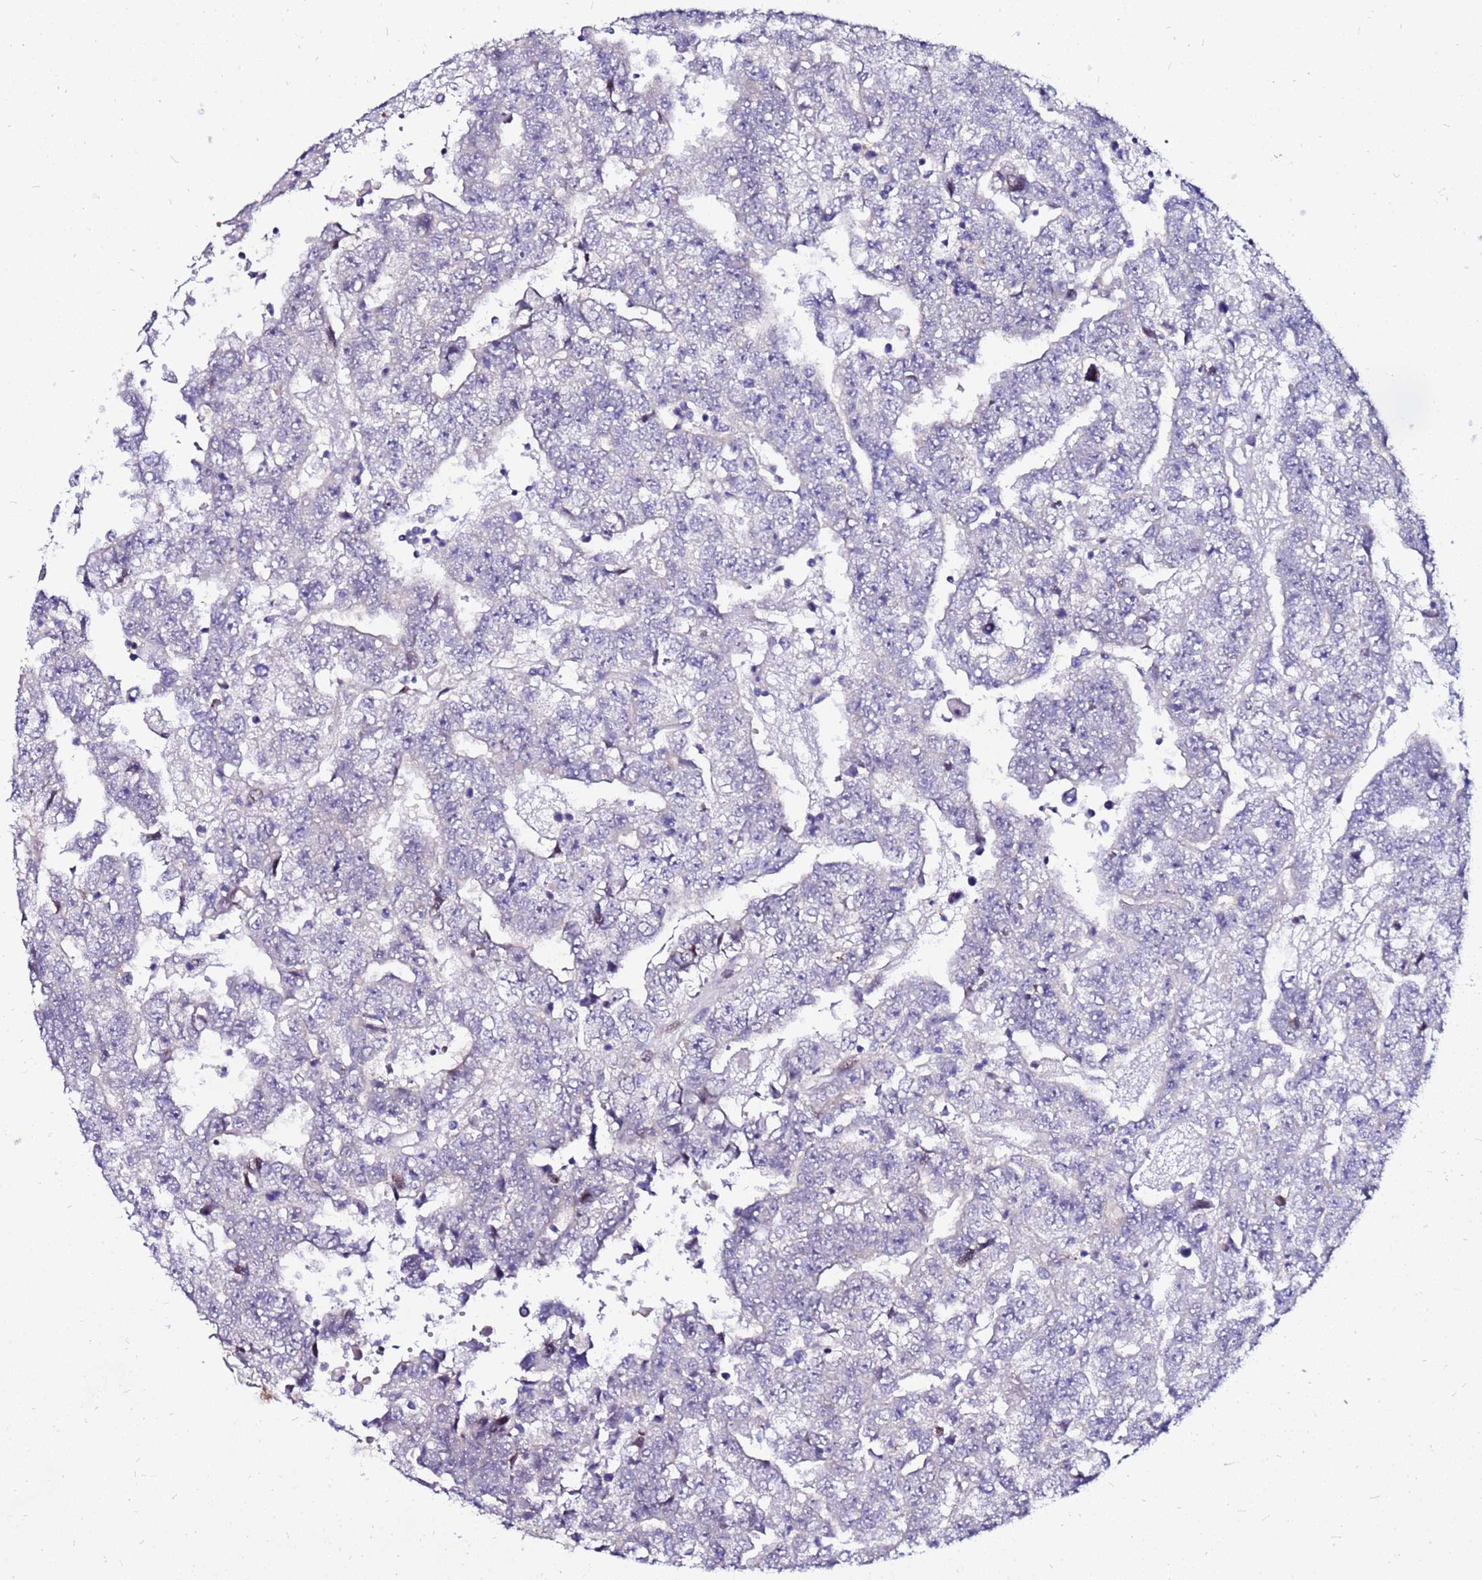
{"staining": {"intensity": "negative", "quantity": "none", "location": "none"}, "tissue": "testis cancer", "cell_type": "Tumor cells", "image_type": "cancer", "snomed": [{"axis": "morphology", "description": "Carcinoma, Embryonal, NOS"}, {"axis": "topography", "description": "Testis"}], "caption": "IHC micrograph of neoplastic tissue: human testis cancer stained with DAB reveals no significant protein positivity in tumor cells.", "gene": "ARHGEF5", "patient": {"sex": "male", "age": 25}}